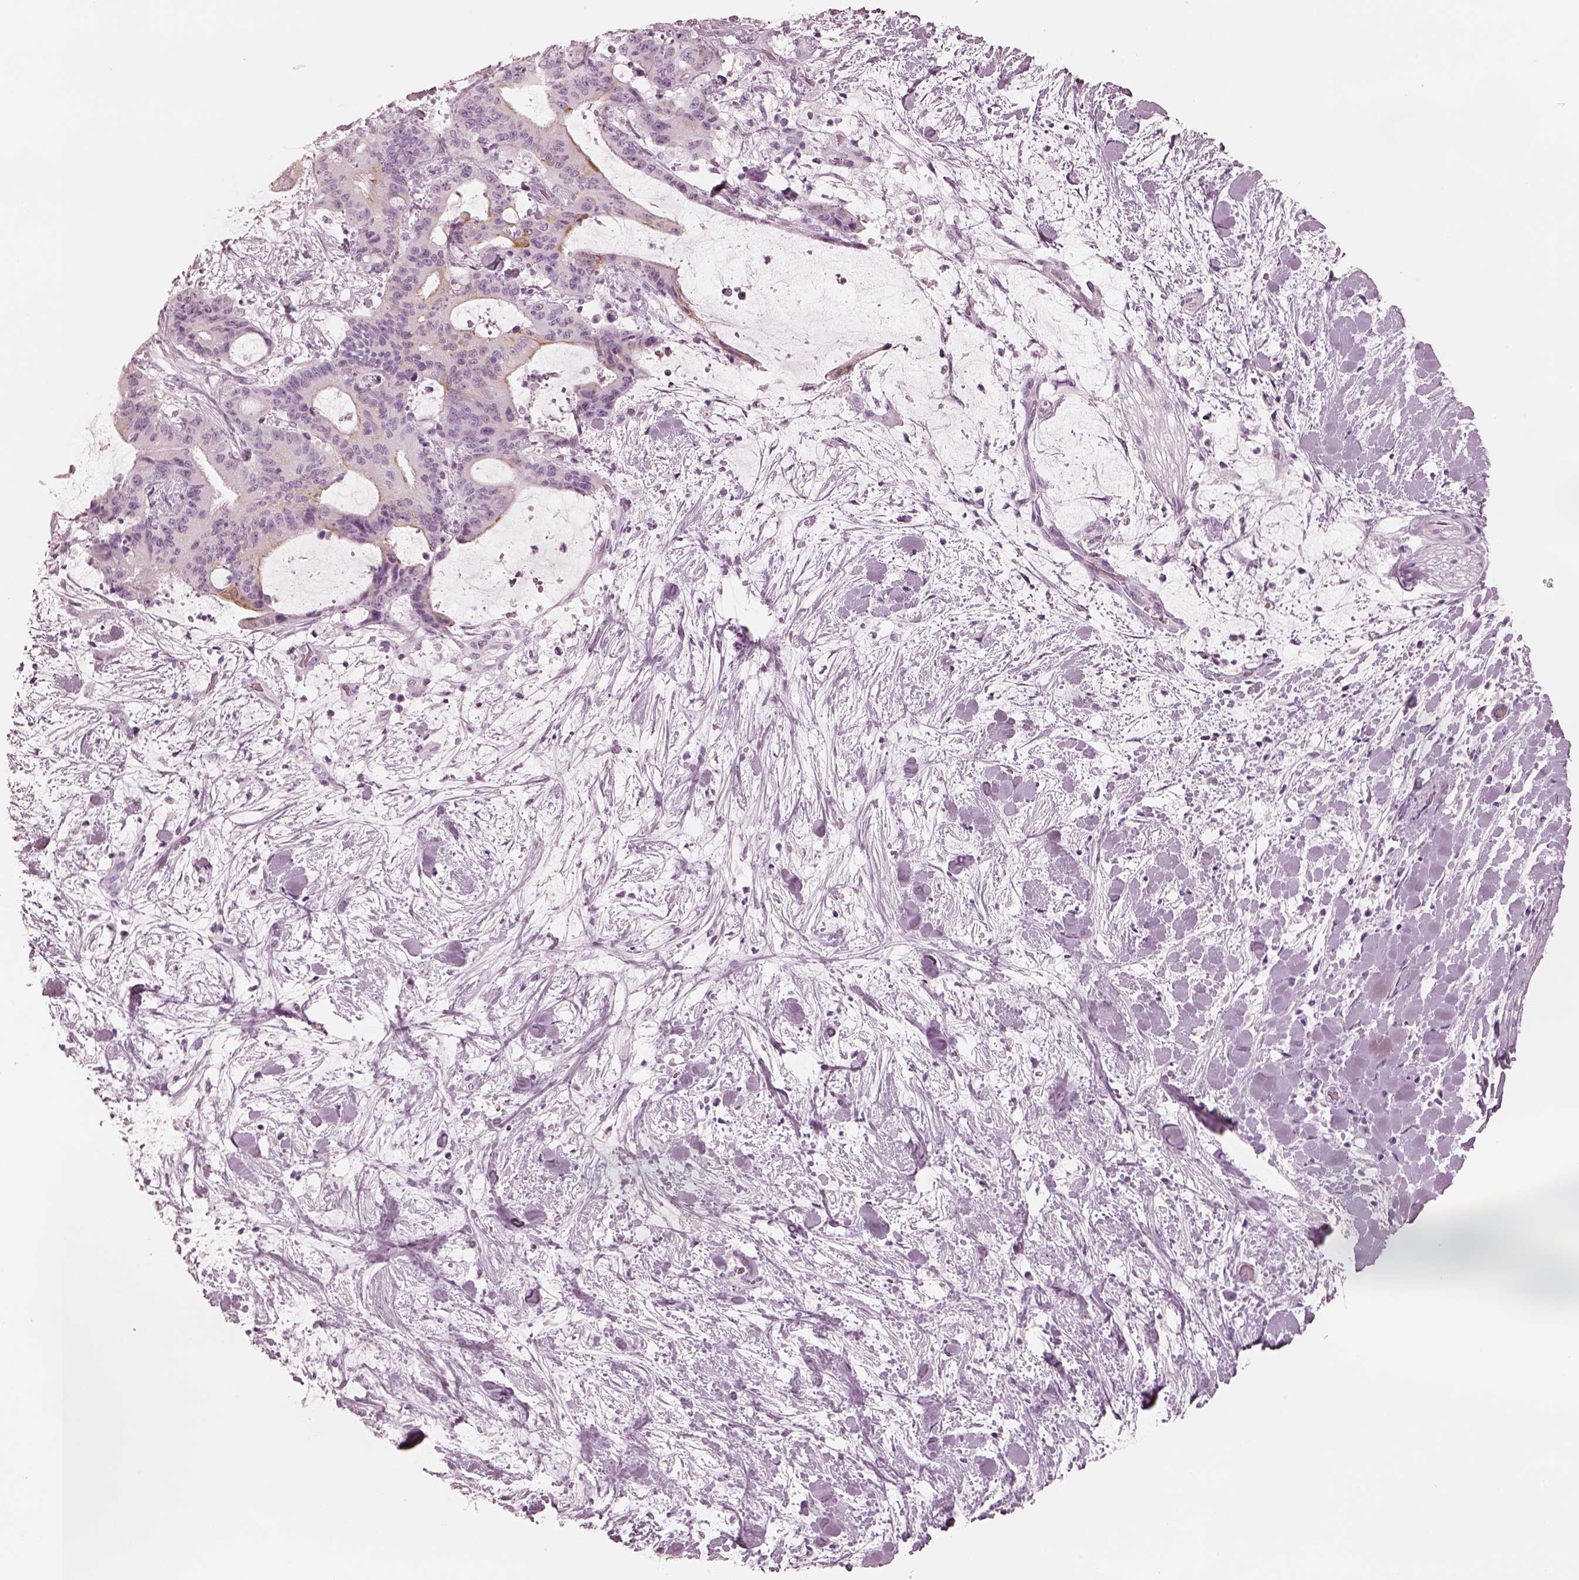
{"staining": {"intensity": "negative", "quantity": "none", "location": "none"}, "tissue": "liver cancer", "cell_type": "Tumor cells", "image_type": "cancer", "snomed": [{"axis": "morphology", "description": "Cholangiocarcinoma"}, {"axis": "topography", "description": "Liver"}], "caption": "Tumor cells show no significant positivity in cholangiocarcinoma (liver).", "gene": "PON3", "patient": {"sex": "female", "age": 73}}